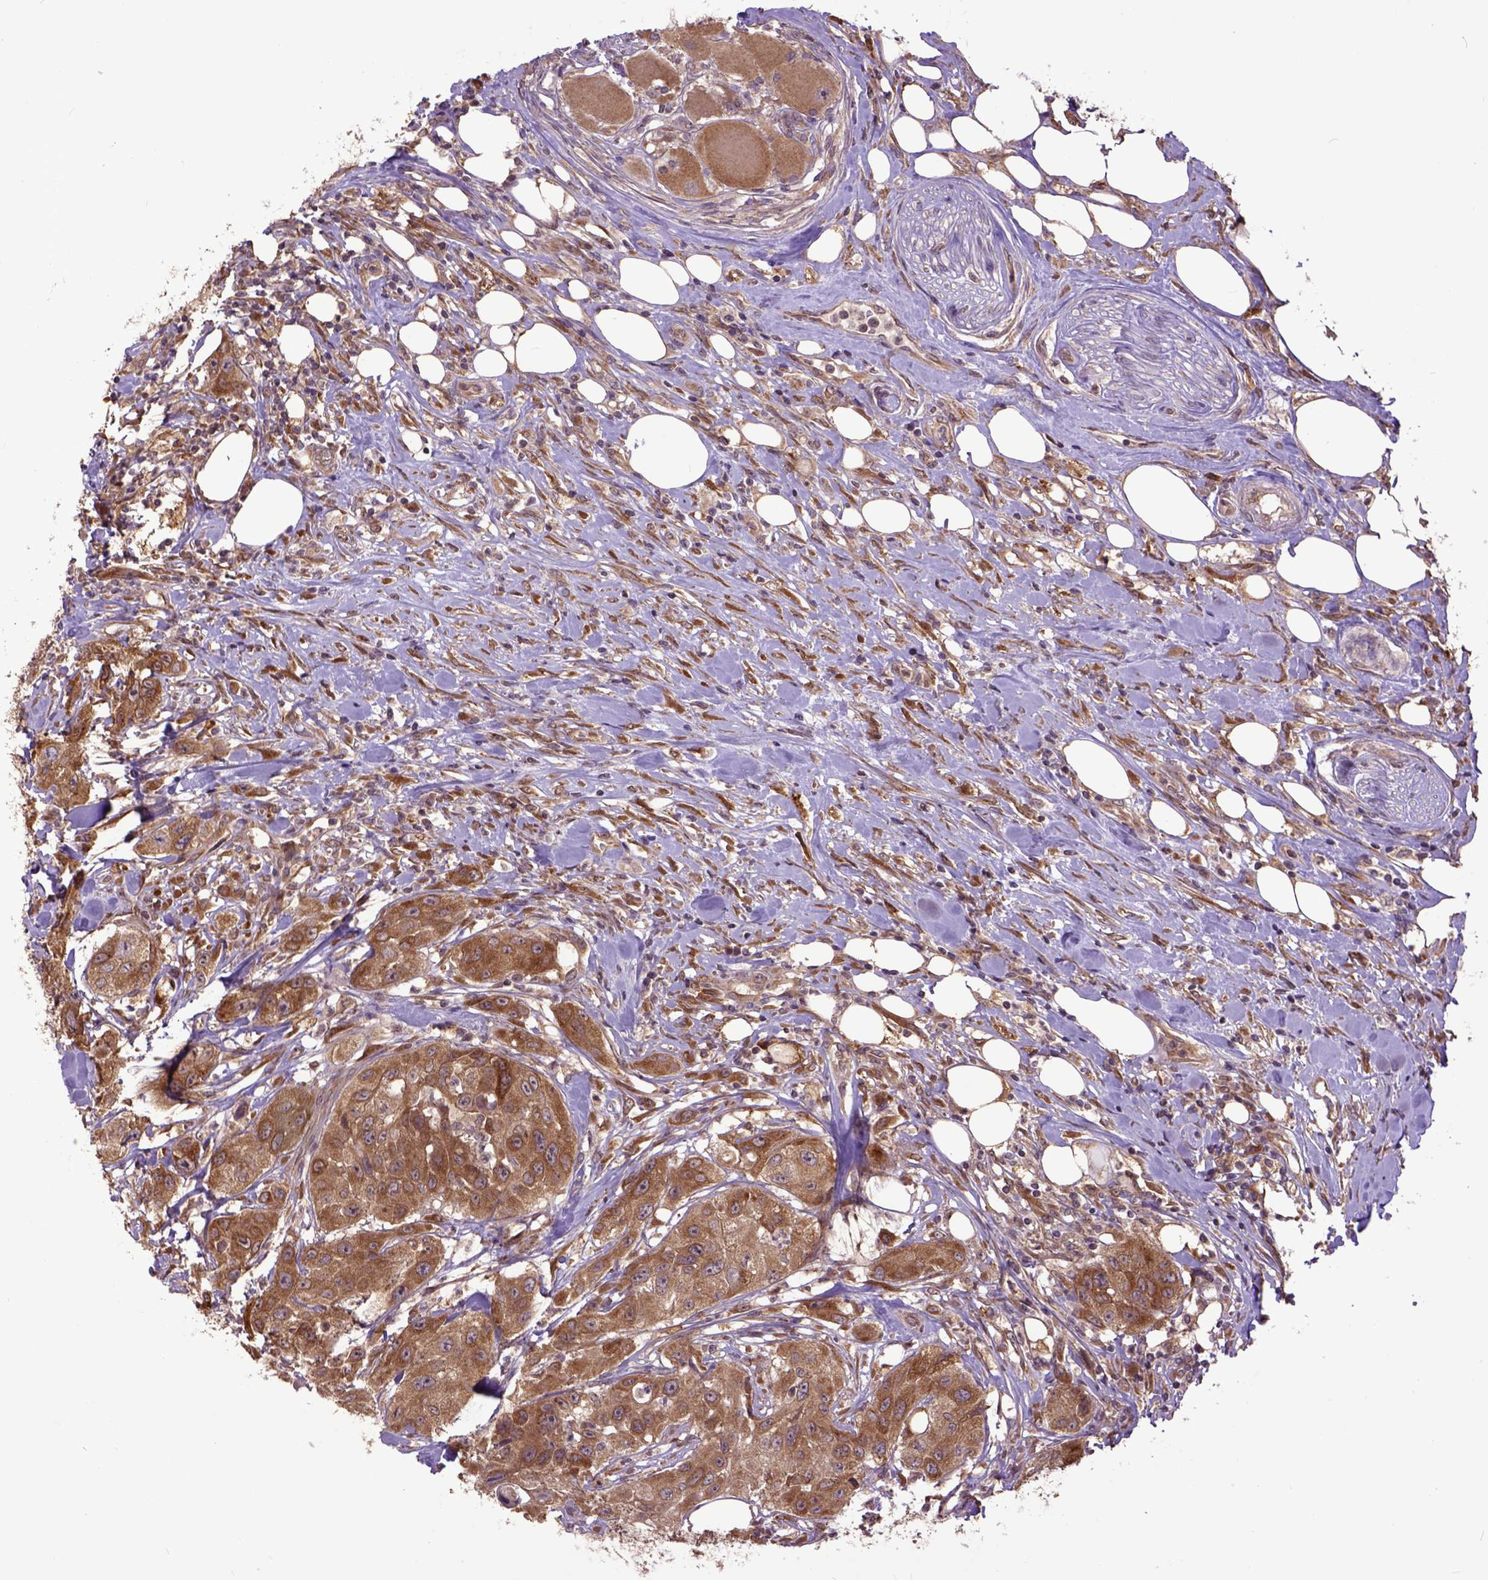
{"staining": {"intensity": "moderate", "quantity": ">75%", "location": "cytoplasmic/membranous"}, "tissue": "urothelial cancer", "cell_type": "Tumor cells", "image_type": "cancer", "snomed": [{"axis": "morphology", "description": "Urothelial carcinoma, High grade"}, {"axis": "topography", "description": "Urinary bladder"}], "caption": "High-magnification brightfield microscopy of urothelial carcinoma (high-grade) stained with DAB (brown) and counterstained with hematoxylin (blue). tumor cells exhibit moderate cytoplasmic/membranous positivity is present in approximately>75% of cells.", "gene": "ARL1", "patient": {"sex": "male", "age": 79}}